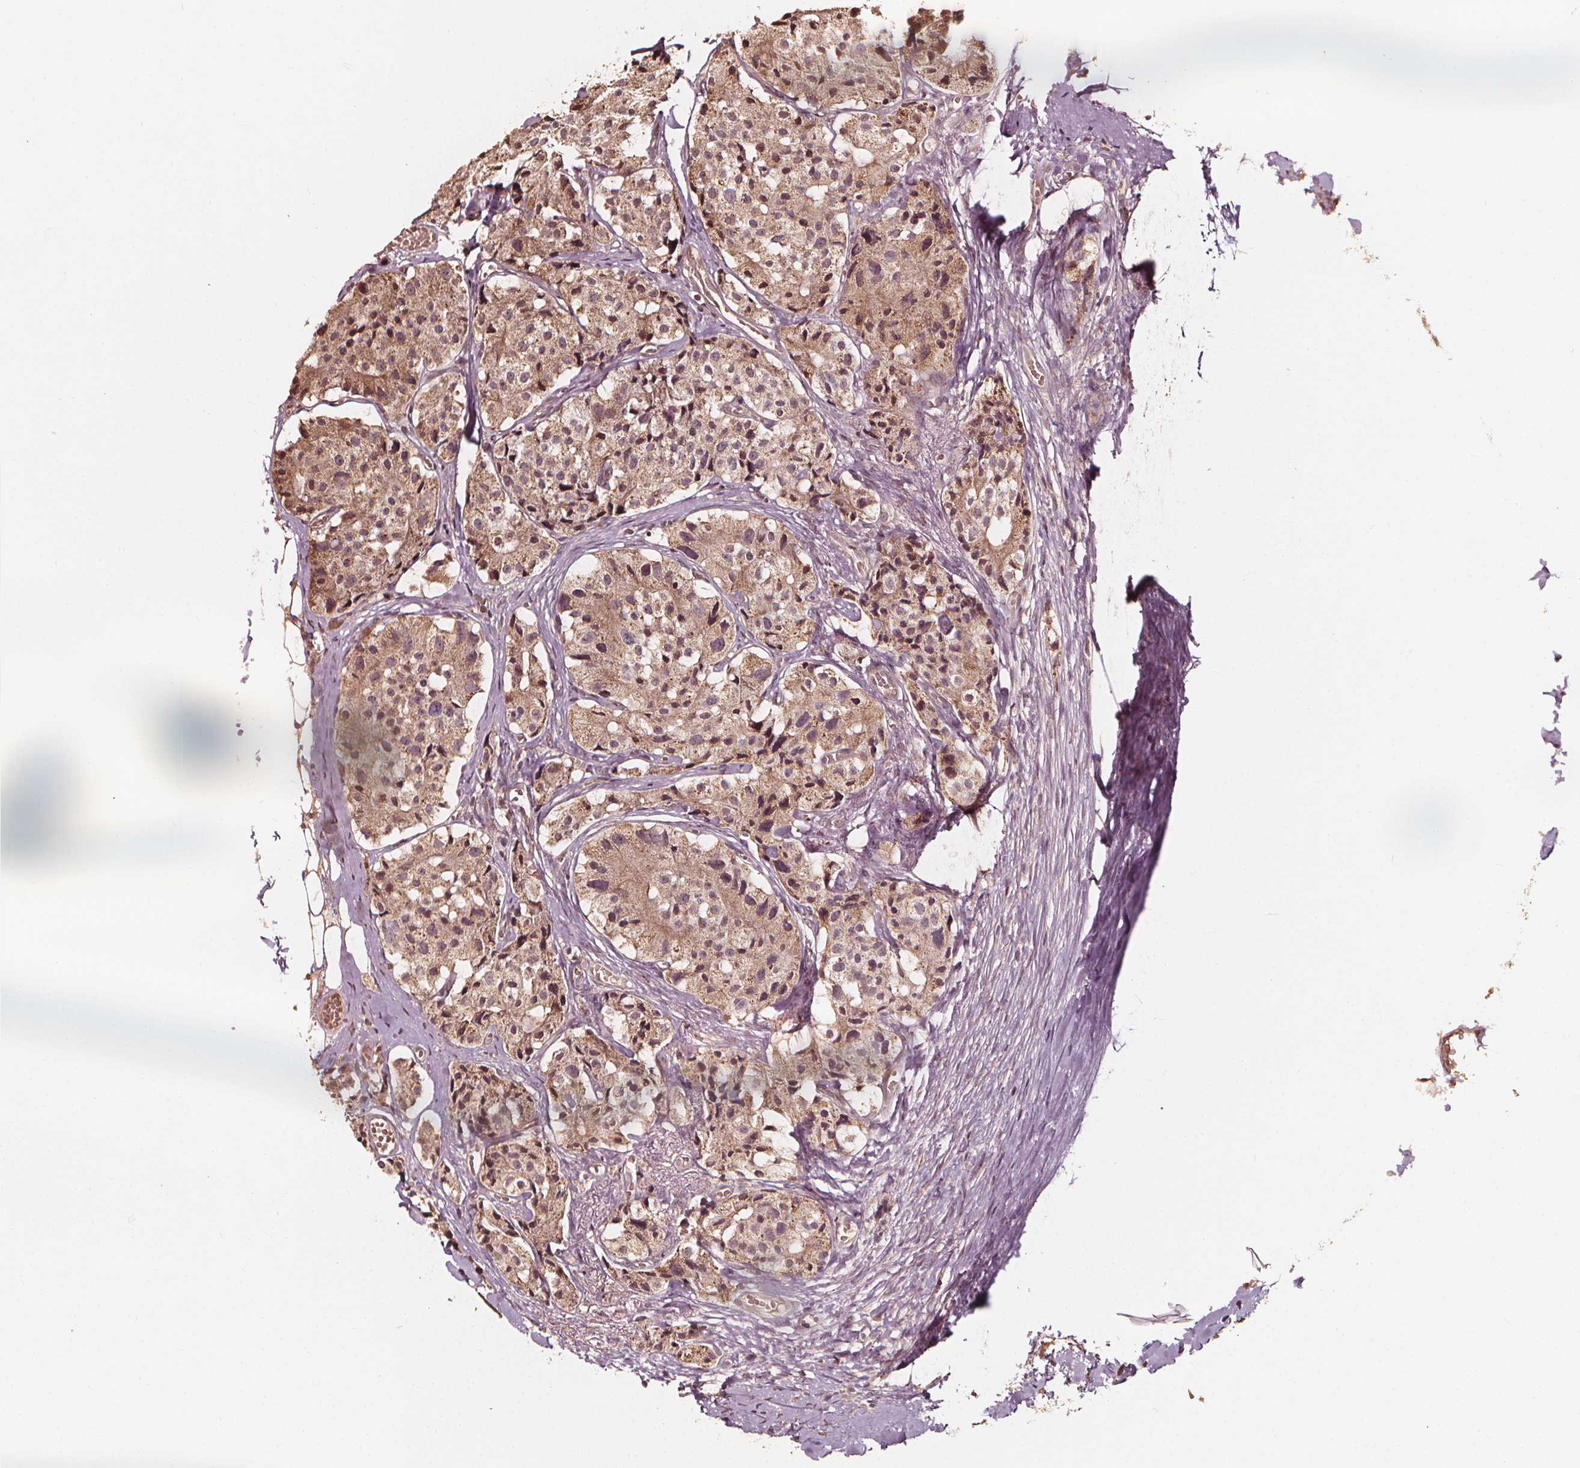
{"staining": {"intensity": "moderate", "quantity": ">75%", "location": "cytoplasmic/membranous"}, "tissue": "carcinoid", "cell_type": "Tumor cells", "image_type": "cancer", "snomed": [{"axis": "morphology", "description": "Carcinoid, malignant, NOS"}, {"axis": "topography", "description": "Small intestine"}], "caption": "Carcinoid (malignant) stained with a brown dye reveals moderate cytoplasmic/membranous positive positivity in about >75% of tumor cells.", "gene": "NPC1", "patient": {"sex": "female", "age": 65}}